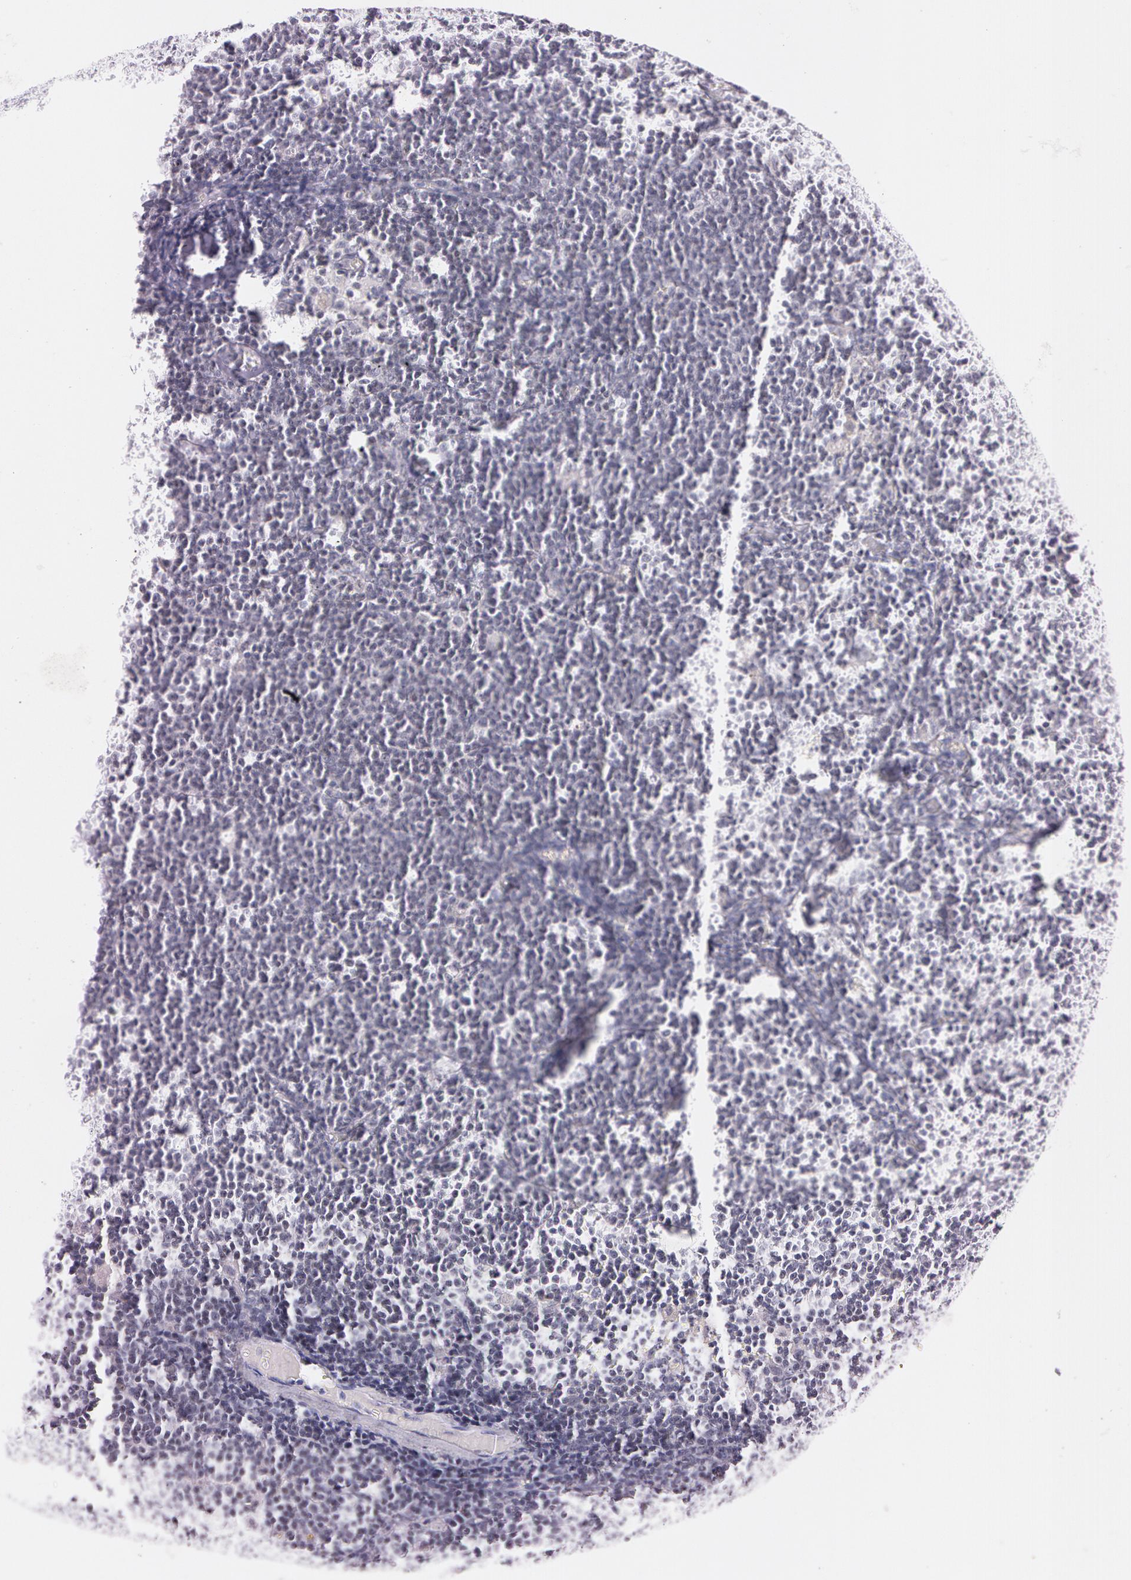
{"staining": {"intensity": "negative", "quantity": "none", "location": "none"}, "tissue": "lymphoma", "cell_type": "Tumor cells", "image_type": "cancer", "snomed": [{"axis": "morphology", "description": "Malignant lymphoma, non-Hodgkin's type, Low grade"}, {"axis": "topography", "description": "Lymph node"}], "caption": "DAB (3,3'-diaminobenzidine) immunohistochemical staining of human lymphoma reveals no significant positivity in tumor cells.", "gene": "FBL", "patient": {"sex": "male", "age": 65}}